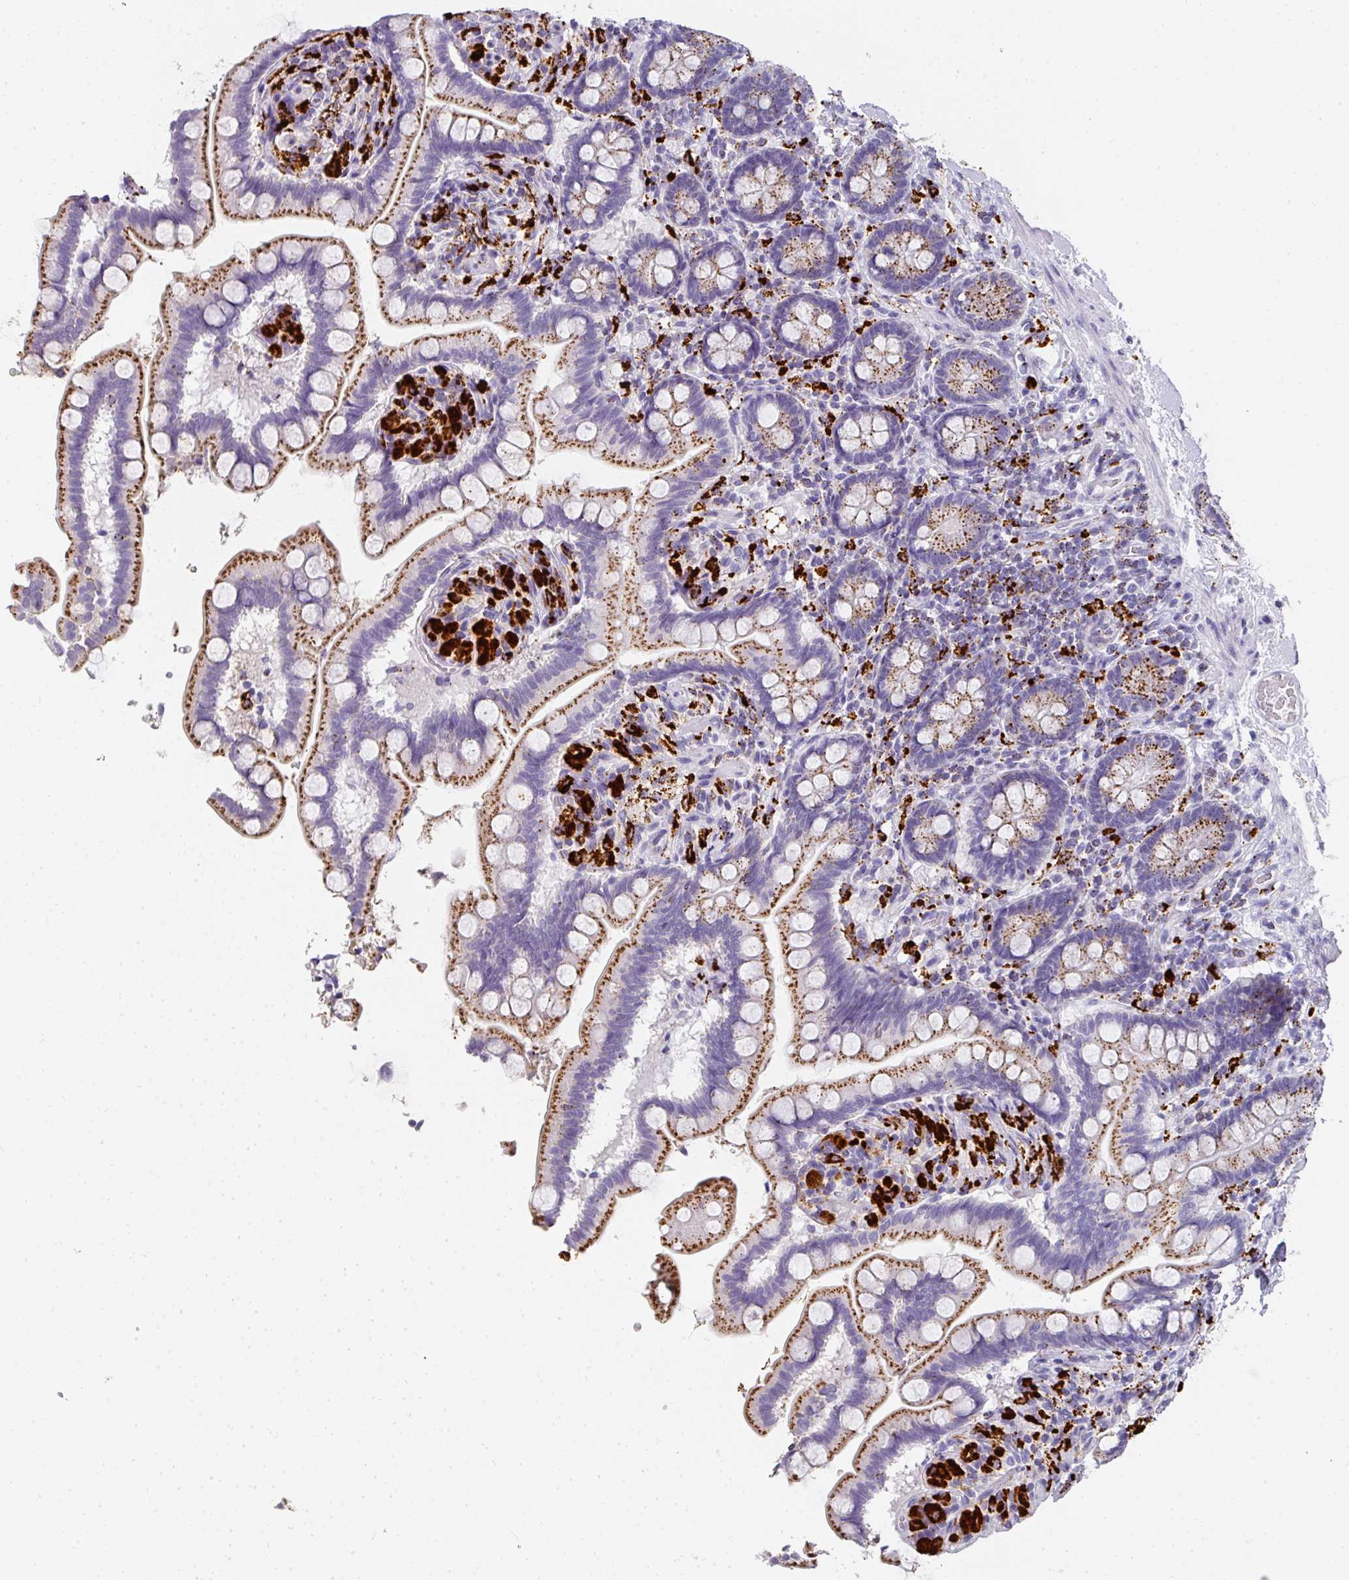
{"staining": {"intensity": "moderate", "quantity": ">75%", "location": "cytoplasmic/membranous"}, "tissue": "small intestine", "cell_type": "Glandular cells", "image_type": "normal", "snomed": [{"axis": "morphology", "description": "Normal tissue, NOS"}, {"axis": "topography", "description": "Small intestine"}], "caption": "IHC of normal small intestine demonstrates medium levels of moderate cytoplasmic/membranous staining in approximately >75% of glandular cells. (Brightfield microscopy of DAB IHC at high magnification).", "gene": "MMACHC", "patient": {"sex": "female", "age": 64}}